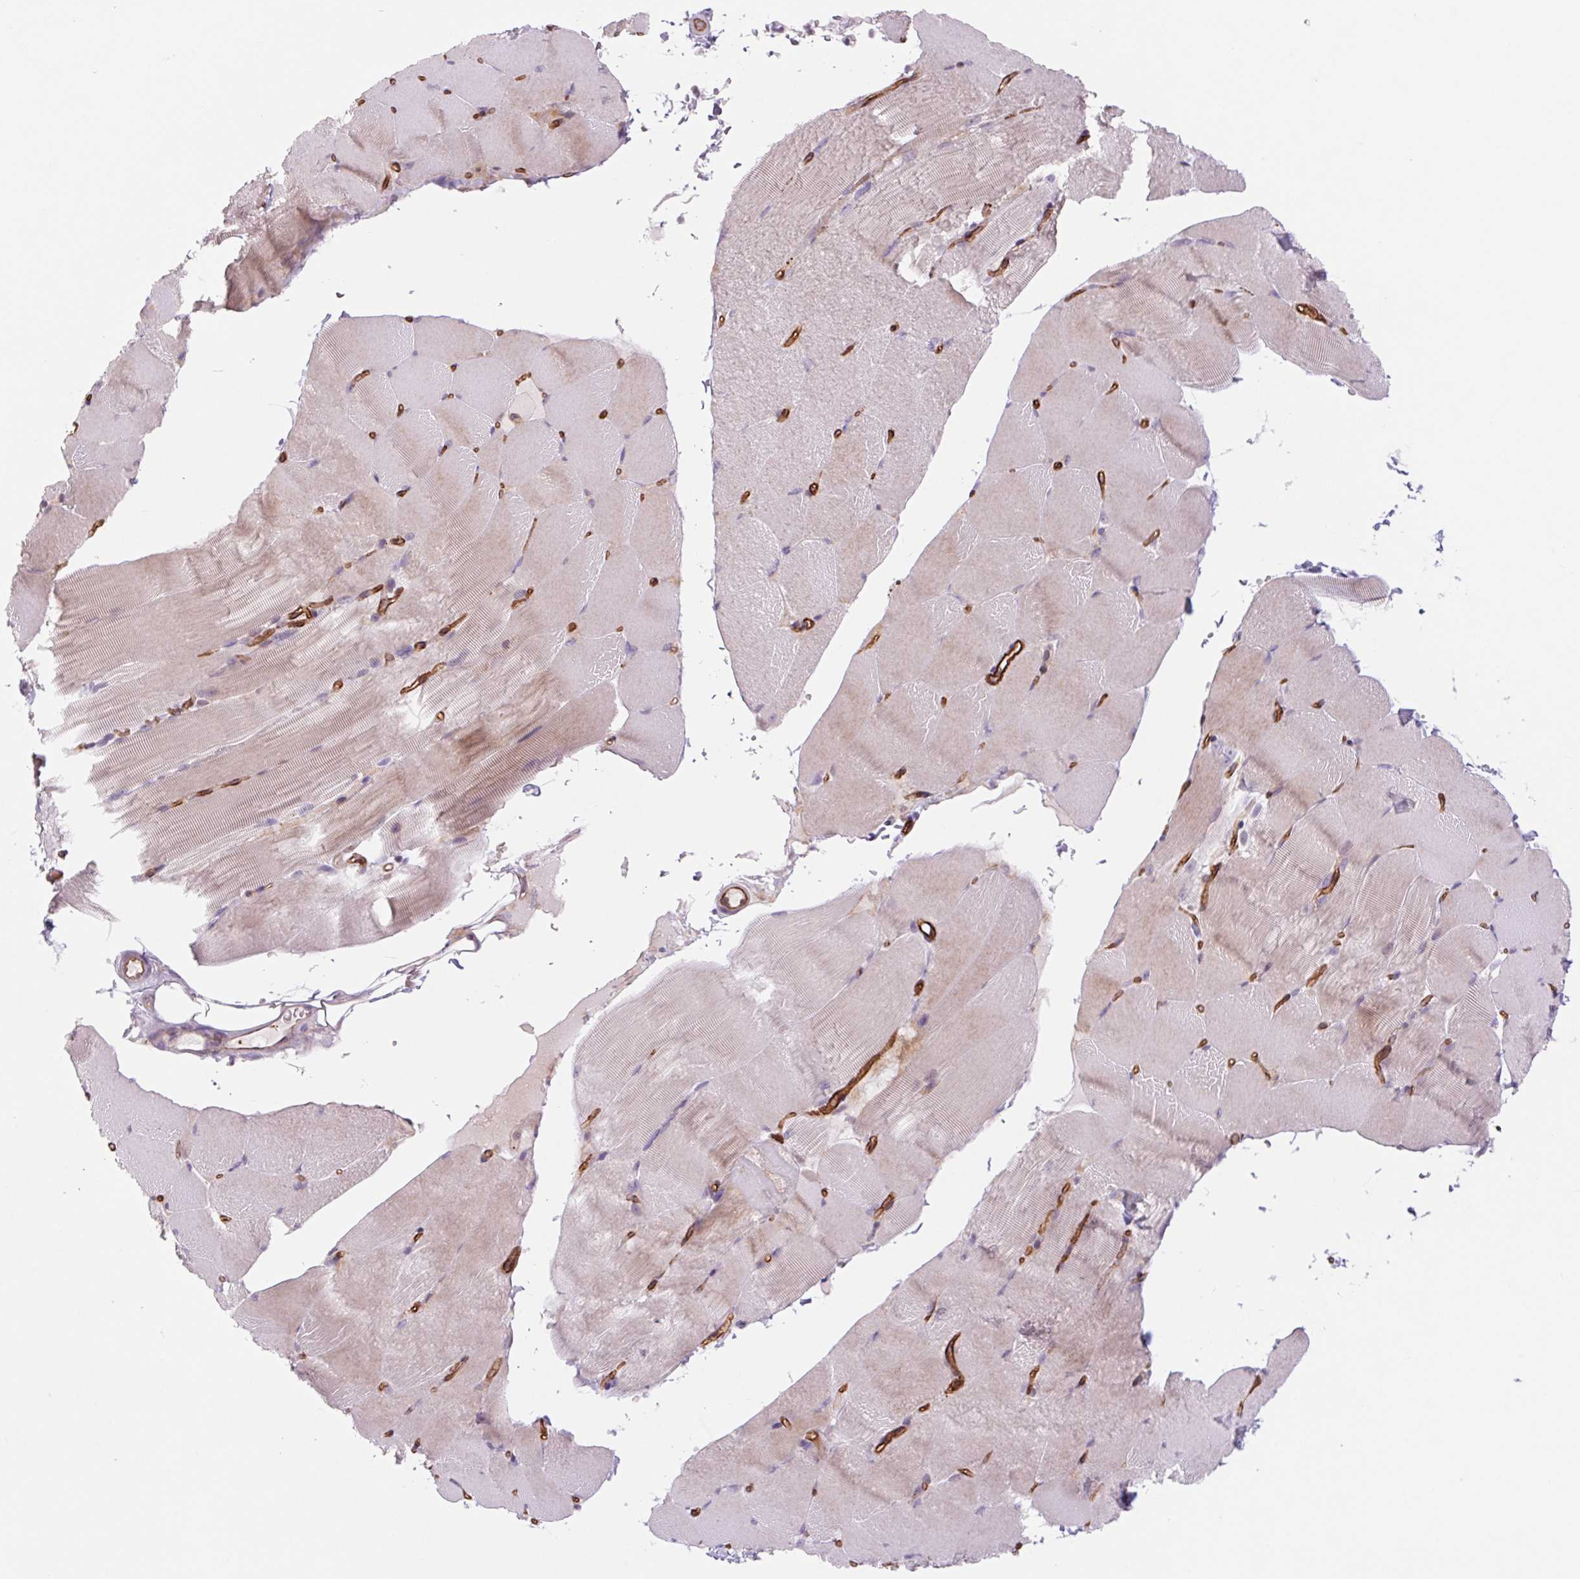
{"staining": {"intensity": "weak", "quantity": "<25%", "location": "cytoplasmic/membranous"}, "tissue": "skeletal muscle", "cell_type": "Myocytes", "image_type": "normal", "snomed": [{"axis": "morphology", "description": "Normal tissue, NOS"}, {"axis": "topography", "description": "Skeletal muscle"}], "caption": "The image shows no significant positivity in myocytes of skeletal muscle. Nuclei are stained in blue.", "gene": "MS4A13", "patient": {"sex": "female", "age": 37}}